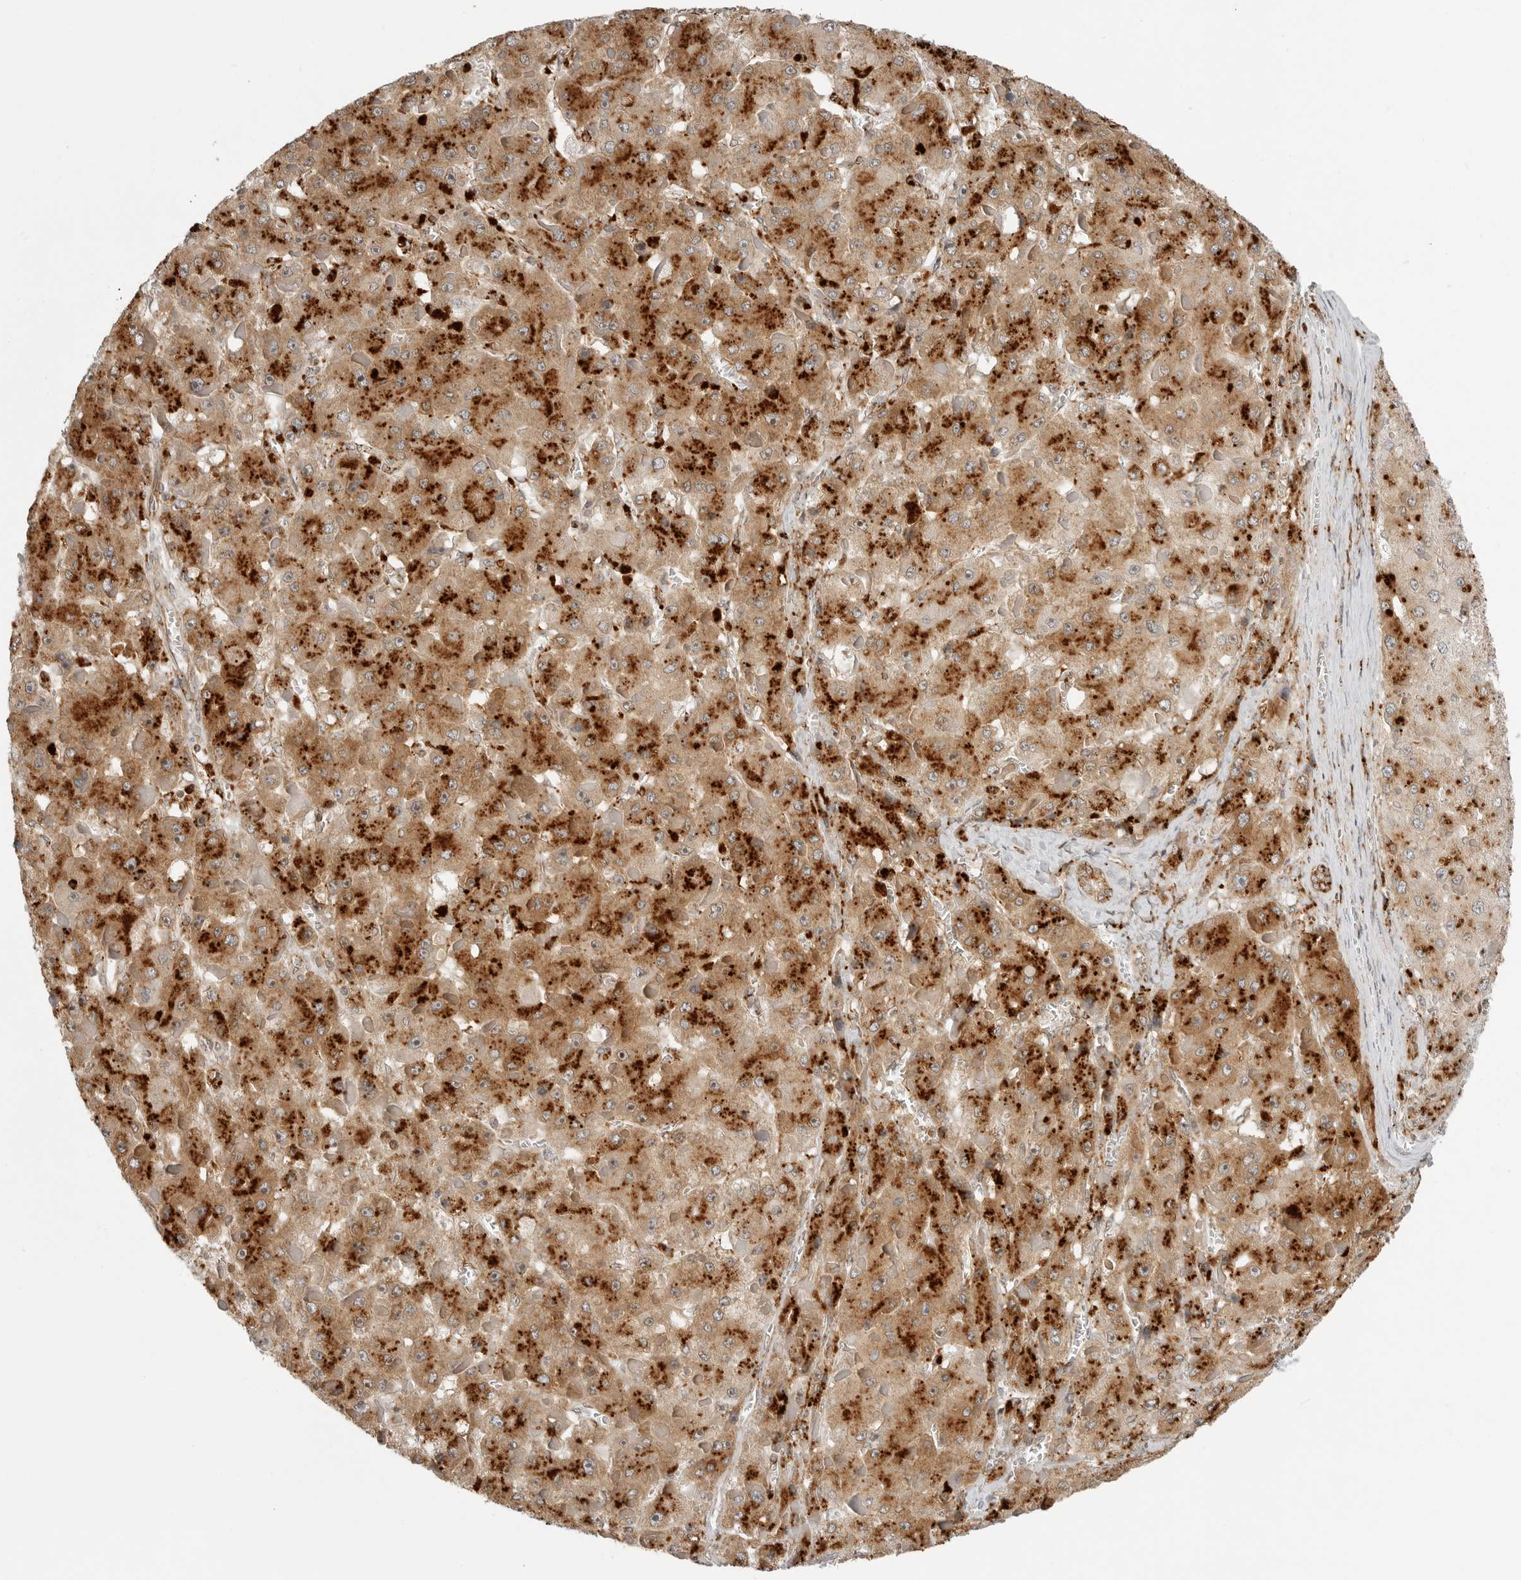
{"staining": {"intensity": "strong", "quantity": ">75%", "location": "cytoplasmic/membranous"}, "tissue": "liver cancer", "cell_type": "Tumor cells", "image_type": "cancer", "snomed": [{"axis": "morphology", "description": "Carcinoma, Hepatocellular, NOS"}, {"axis": "topography", "description": "Liver"}], "caption": "This is an image of IHC staining of liver cancer, which shows strong expression in the cytoplasmic/membranous of tumor cells.", "gene": "IDUA", "patient": {"sex": "female", "age": 73}}